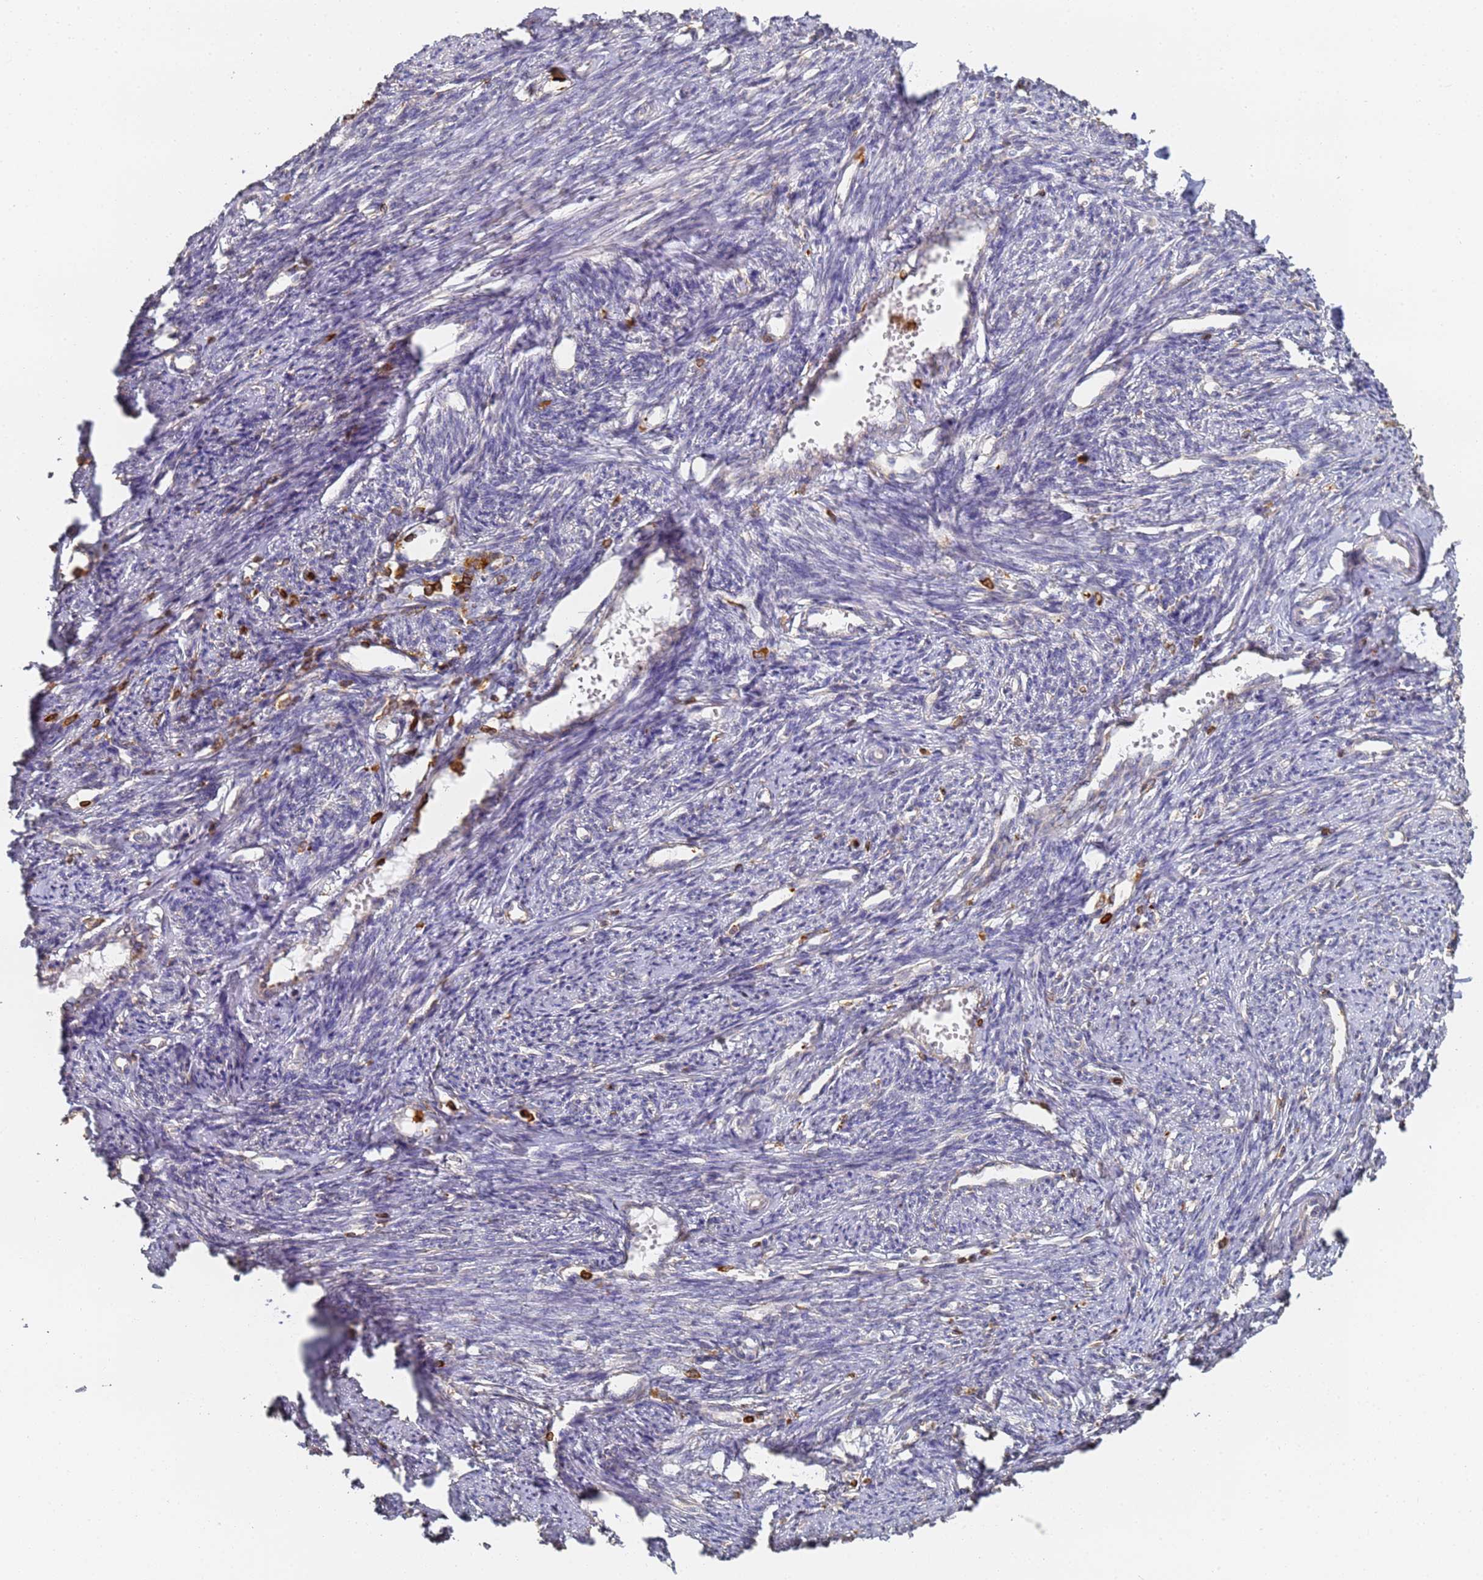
{"staining": {"intensity": "negative", "quantity": "none", "location": "none"}, "tissue": "smooth muscle", "cell_type": "Smooth muscle cells", "image_type": "normal", "snomed": [{"axis": "morphology", "description": "Normal tissue, NOS"}, {"axis": "topography", "description": "Smooth muscle"}, {"axis": "topography", "description": "Uterus"}], "caption": "Immunohistochemical staining of normal smooth muscle exhibits no significant expression in smooth muscle cells. (DAB (3,3'-diaminobenzidine) immunohistochemistry (IHC), high magnification).", "gene": "BIN2", "patient": {"sex": "female", "age": 59}}